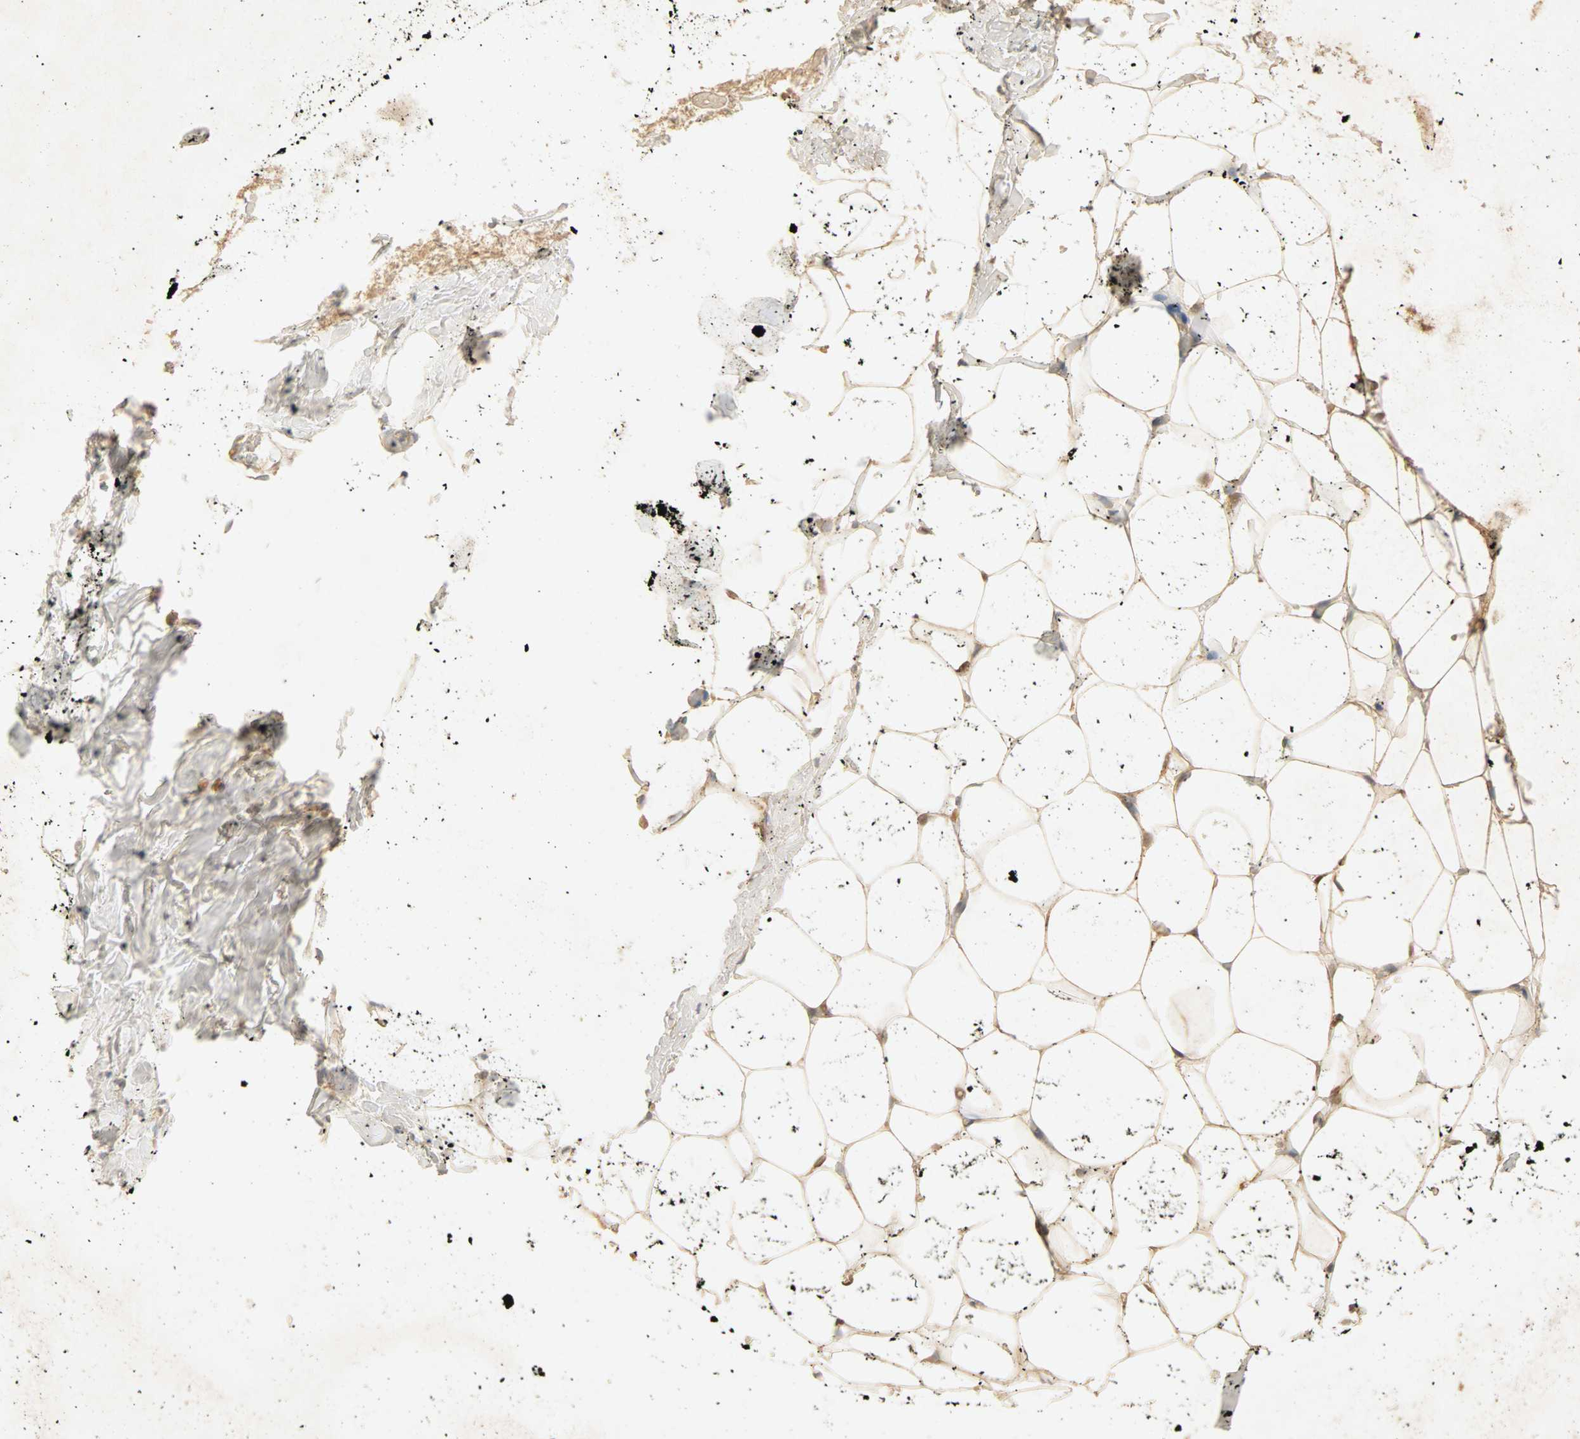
{"staining": {"intensity": "moderate", "quantity": ">75%", "location": "cytoplasmic/membranous"}, "tissue": "adipose tissue", "cell_type": "Adipocytes", "image_type": "normal", "snomed": [{"axis": "morphology", "description": "Normal tissue, NOS"}, {"axis": "topography", "description": "Breast"}, {"axis": "topography", "description": "Adipose tissue"}], "caption": "Moderate cytoplasmic/membranous protein staining is appreciated in about >75% of adipocytes in adipose tissue. (DAB = brown stain, brightfield microscopy at high magnification).", "gene": "SELENBP1", "patient": {"sex": "female", "age": 25}}